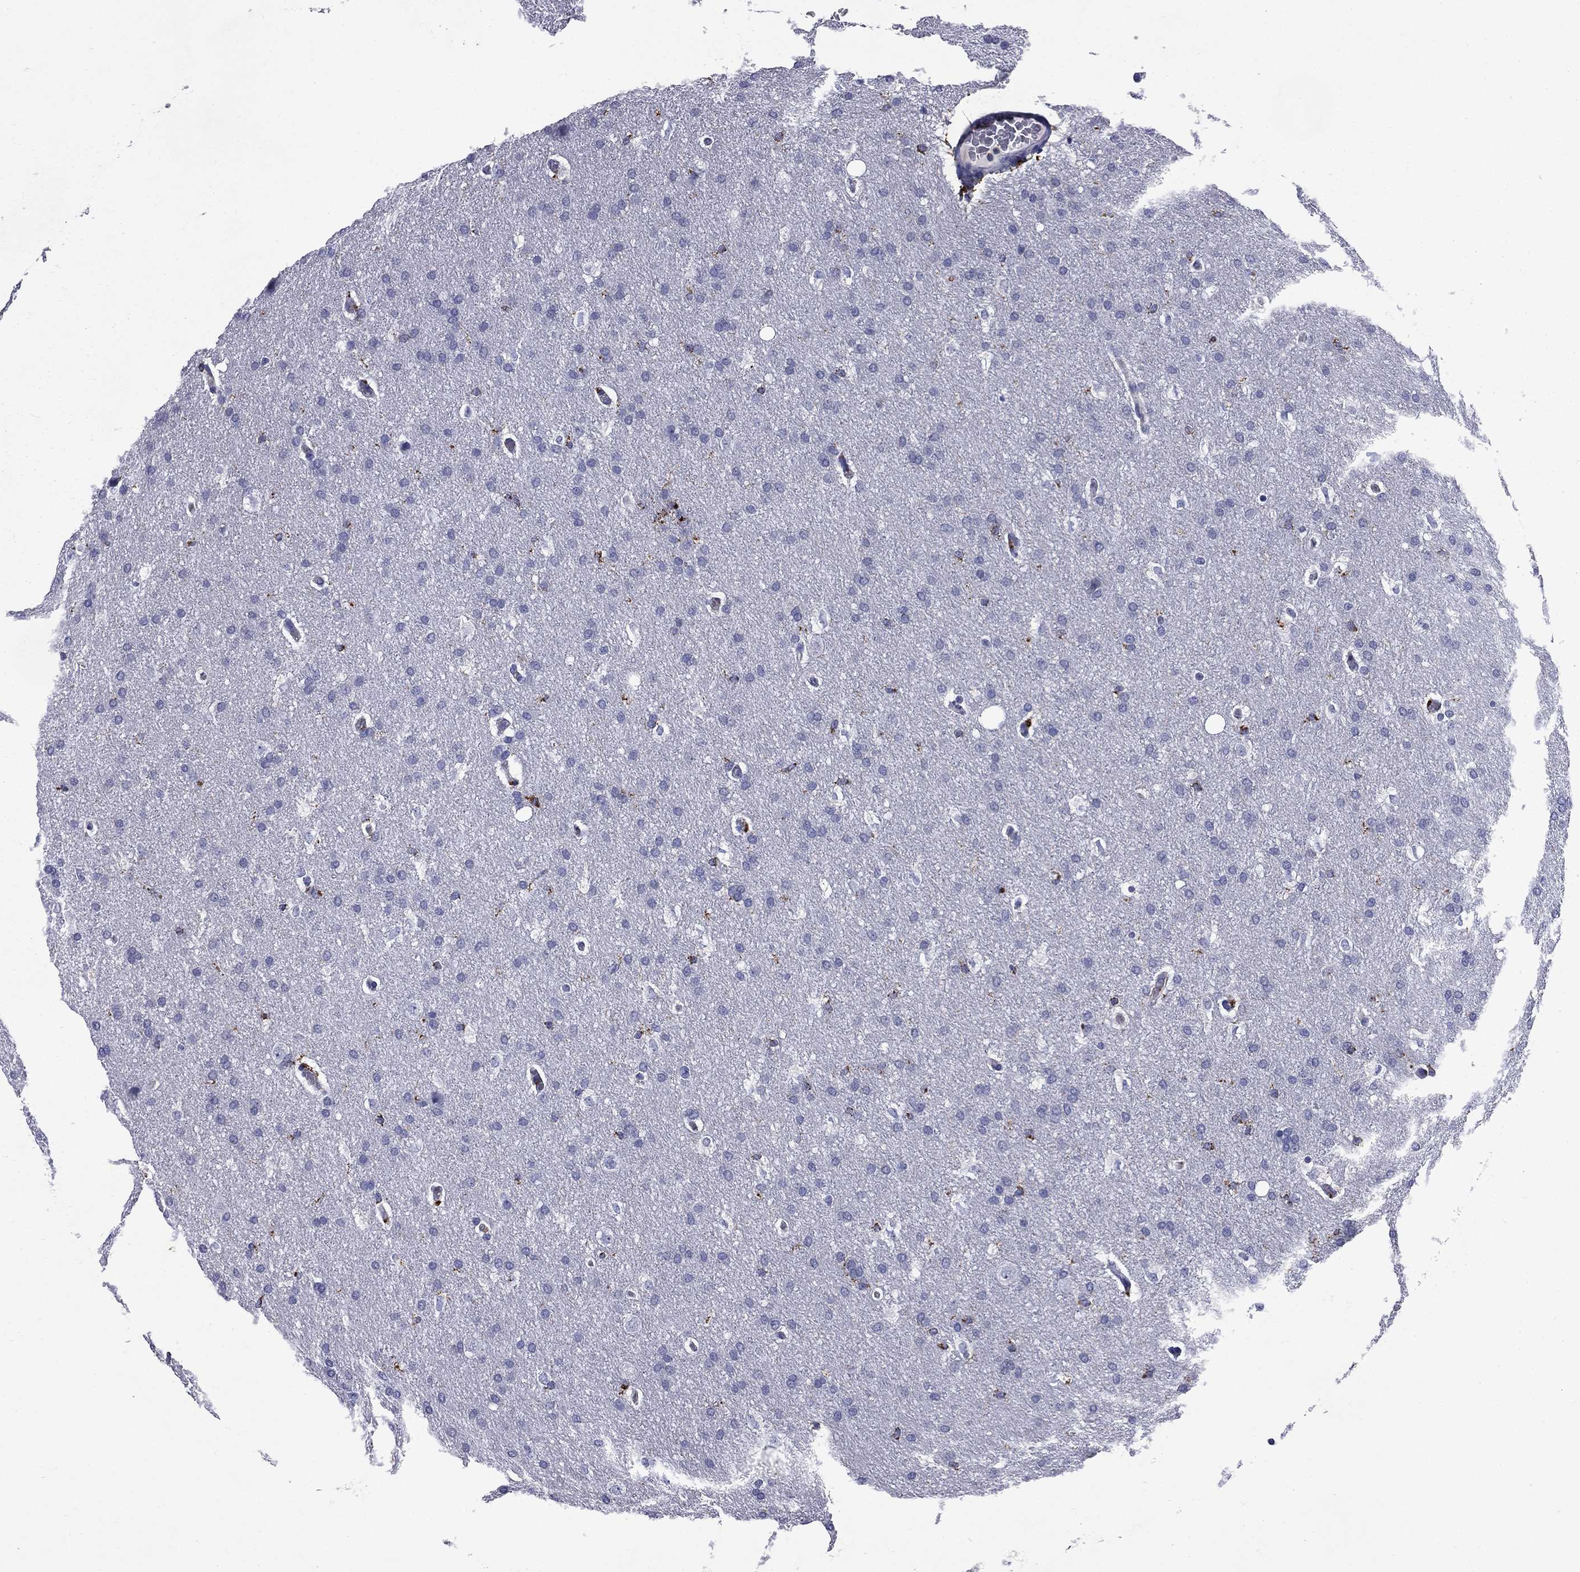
{"staining": {"intensity": "negative", "quantity": "none", "location": "none"}, "tissue": "glioma", "cell_type": "Tumor cells", "image_type": "cancer", "snomed": [{"axis": "morphology", "description": "Glioma, malignant, Low grade"}, {"axis": "topography", "description": "Brain"}], "caption": "A high-resolution image shows IHC staining of glioma, which displays no significant positivity in tumor cells.", "gene": "MADCAM1", "patient": {"sex": "female", "age": 37}}